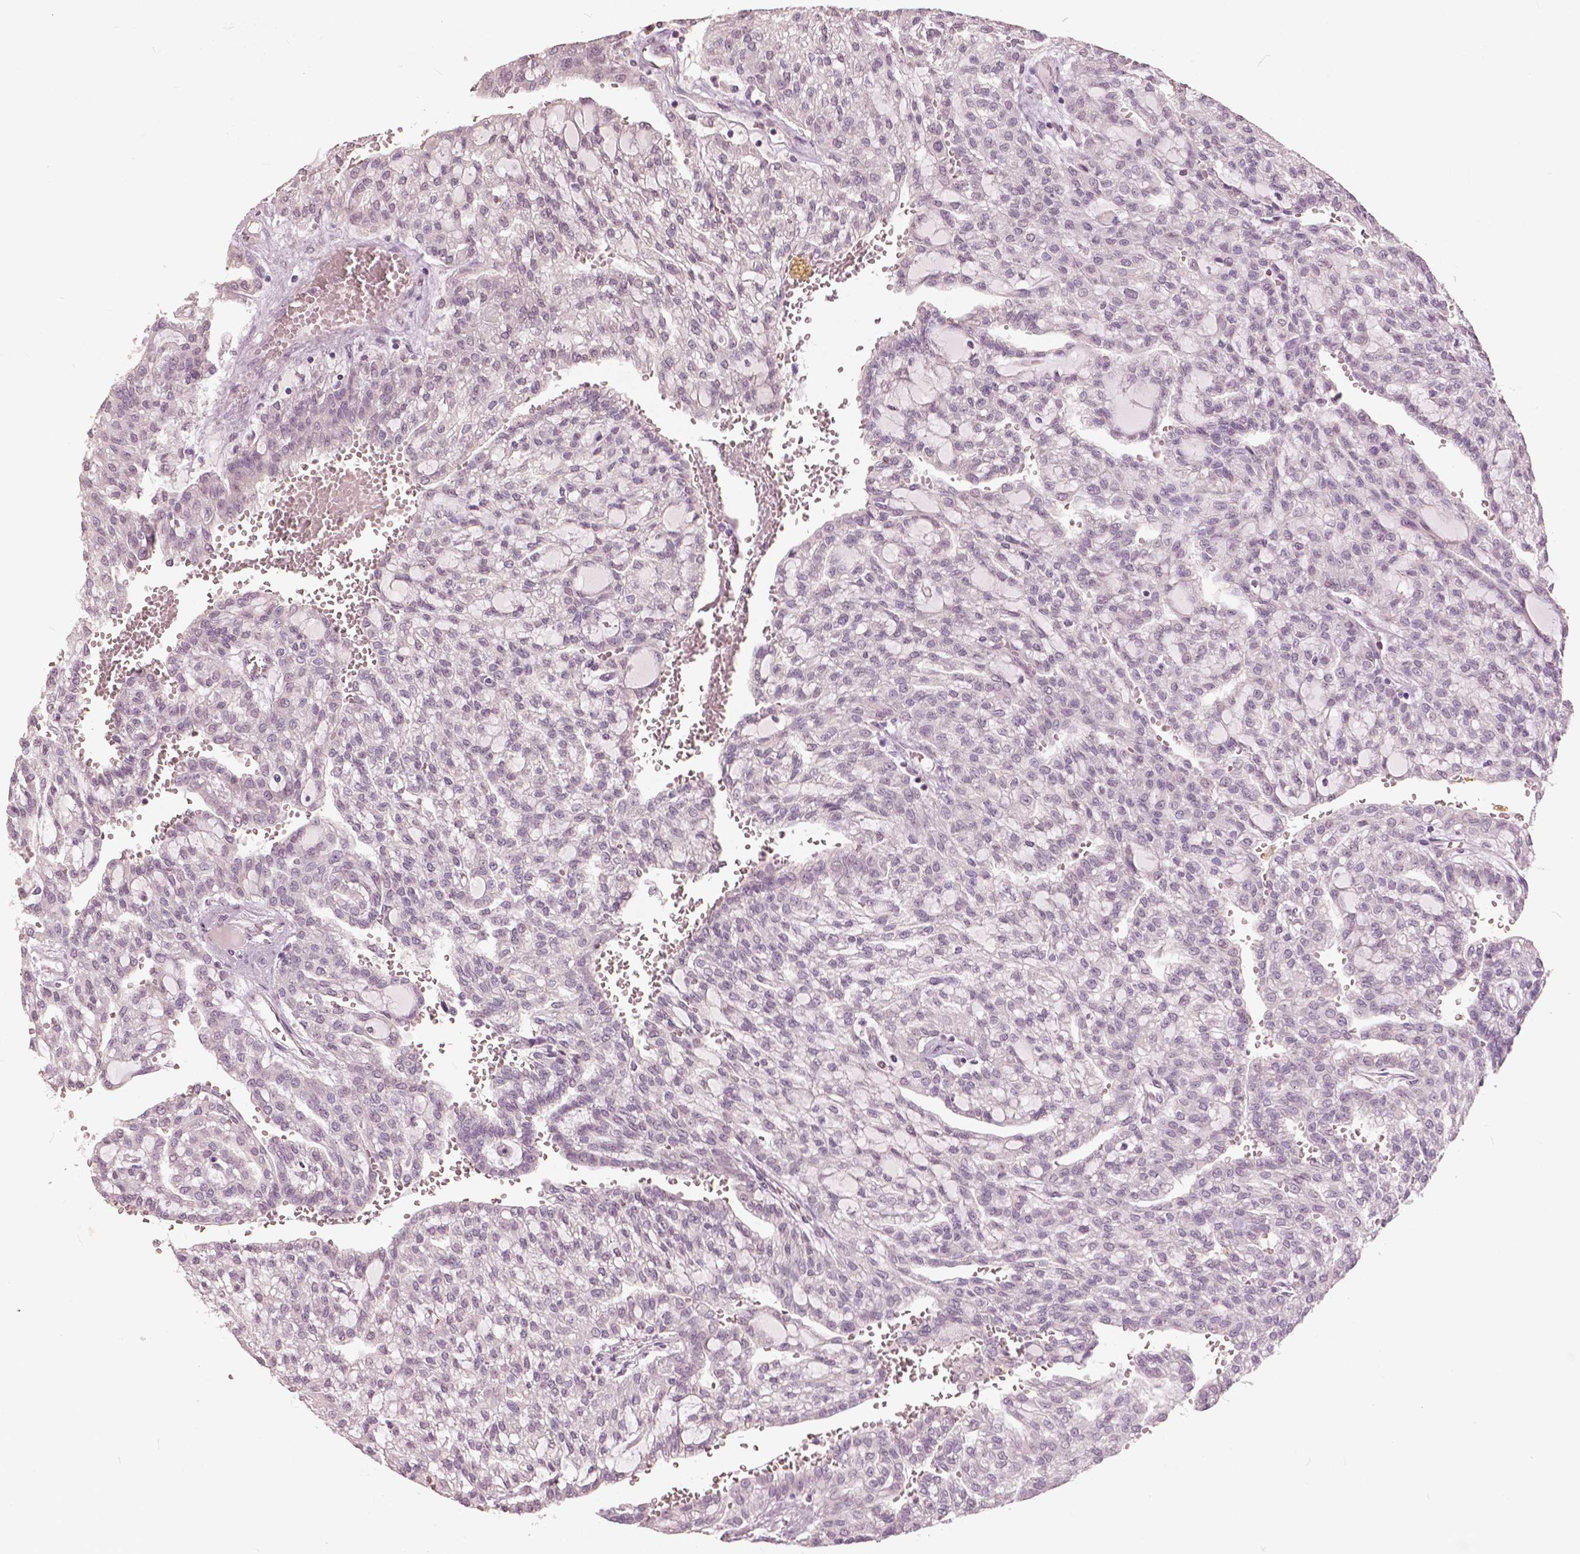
{"staining": {"intensity": "negative", "quantity": "none", "location": "none"}, "tissue": "renal cancer", "cell_type": "Tumor cells", "image_type": "cancer", "snomed": [{"axis": "morphology", "description": "Adenocarcinoma, NOS"}, {"axis": "topography", "description": "Kidney"}], "caption": "High power microscopy photomicrograph of an immunohistochemistry (IHC) histopathology image of renal cancer (adenocarcinoma), revealing no significant expression in tumor cells. Brightfield microscopy of IHC stained with DAB (3,3'-diaminobenzidine) (brown) and hematoxylin (blue), captured at high magnification.", "gene": "NANOG", "patient": {"sex": "male", "age": 63}}